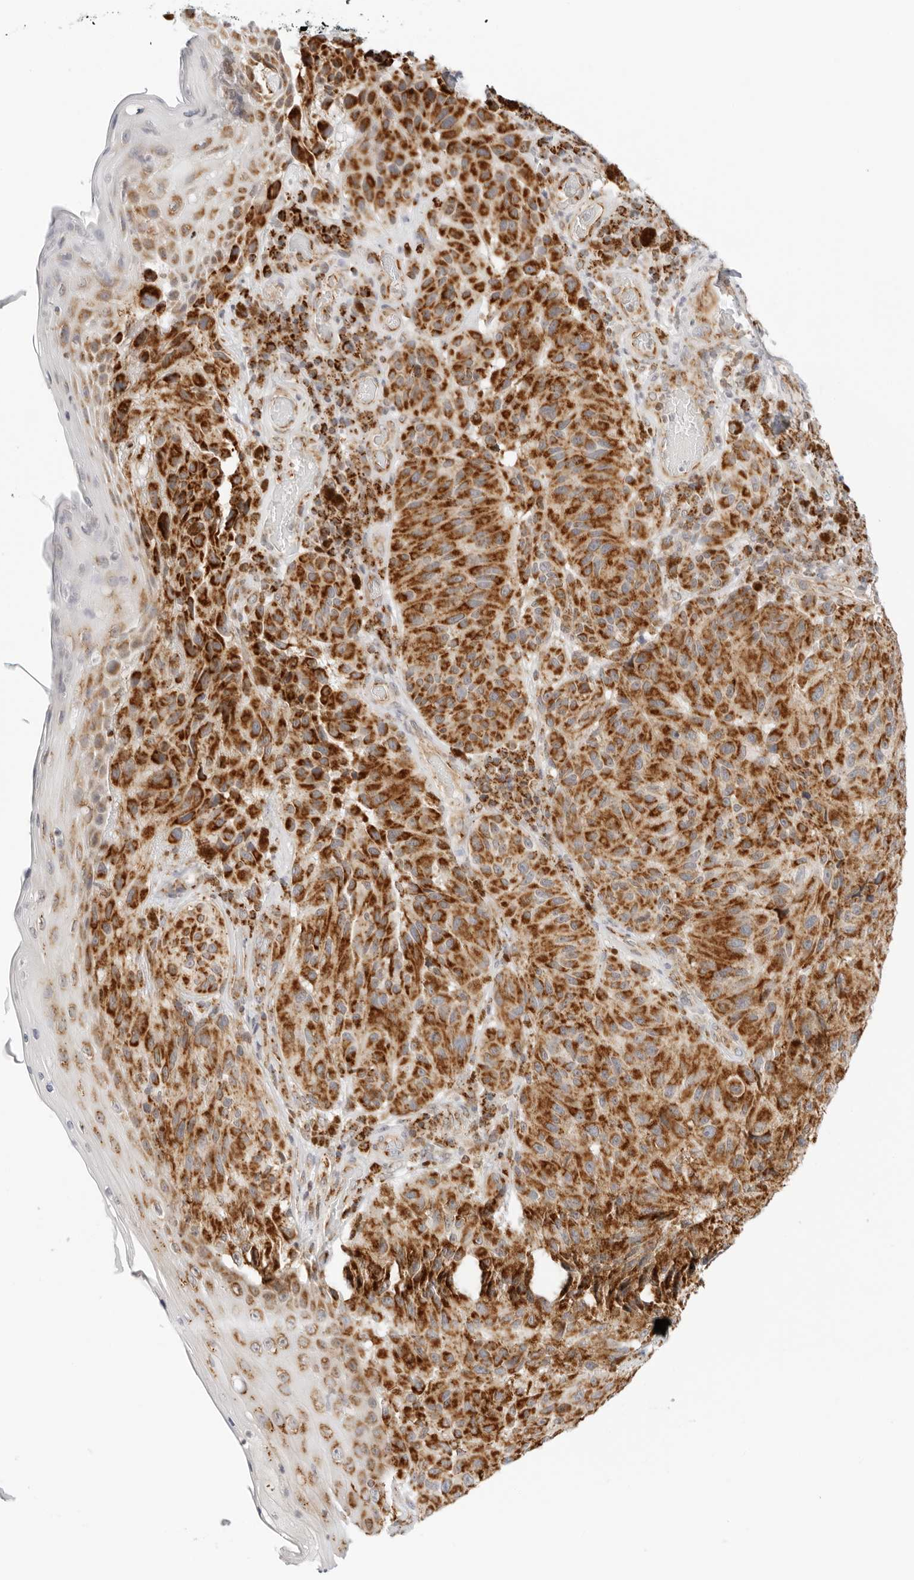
{"staining": {"intensity": "strong", "quantity": ">75%", "location": "cytoplasmic/membranous"}, "tissue": "melanoma", "cell_type": "Tumor cells", "image_type": "cancer", "snomed": [{"axis": "morphology", "description": "Malignant melanoma, NOS"}, {"axis": "topography", "description": "Skin"}], "caption": "A brown stain labels strong cytoplasmic/membranous expression of a protein in melanoma tumor cells. The protein is stained brown, and the nuclei are stained in blue (DAB IHC with brightfield microscopy, high magnification).", "gene": "RC3H1", "patient": {"sex": "female", "age": 73}}